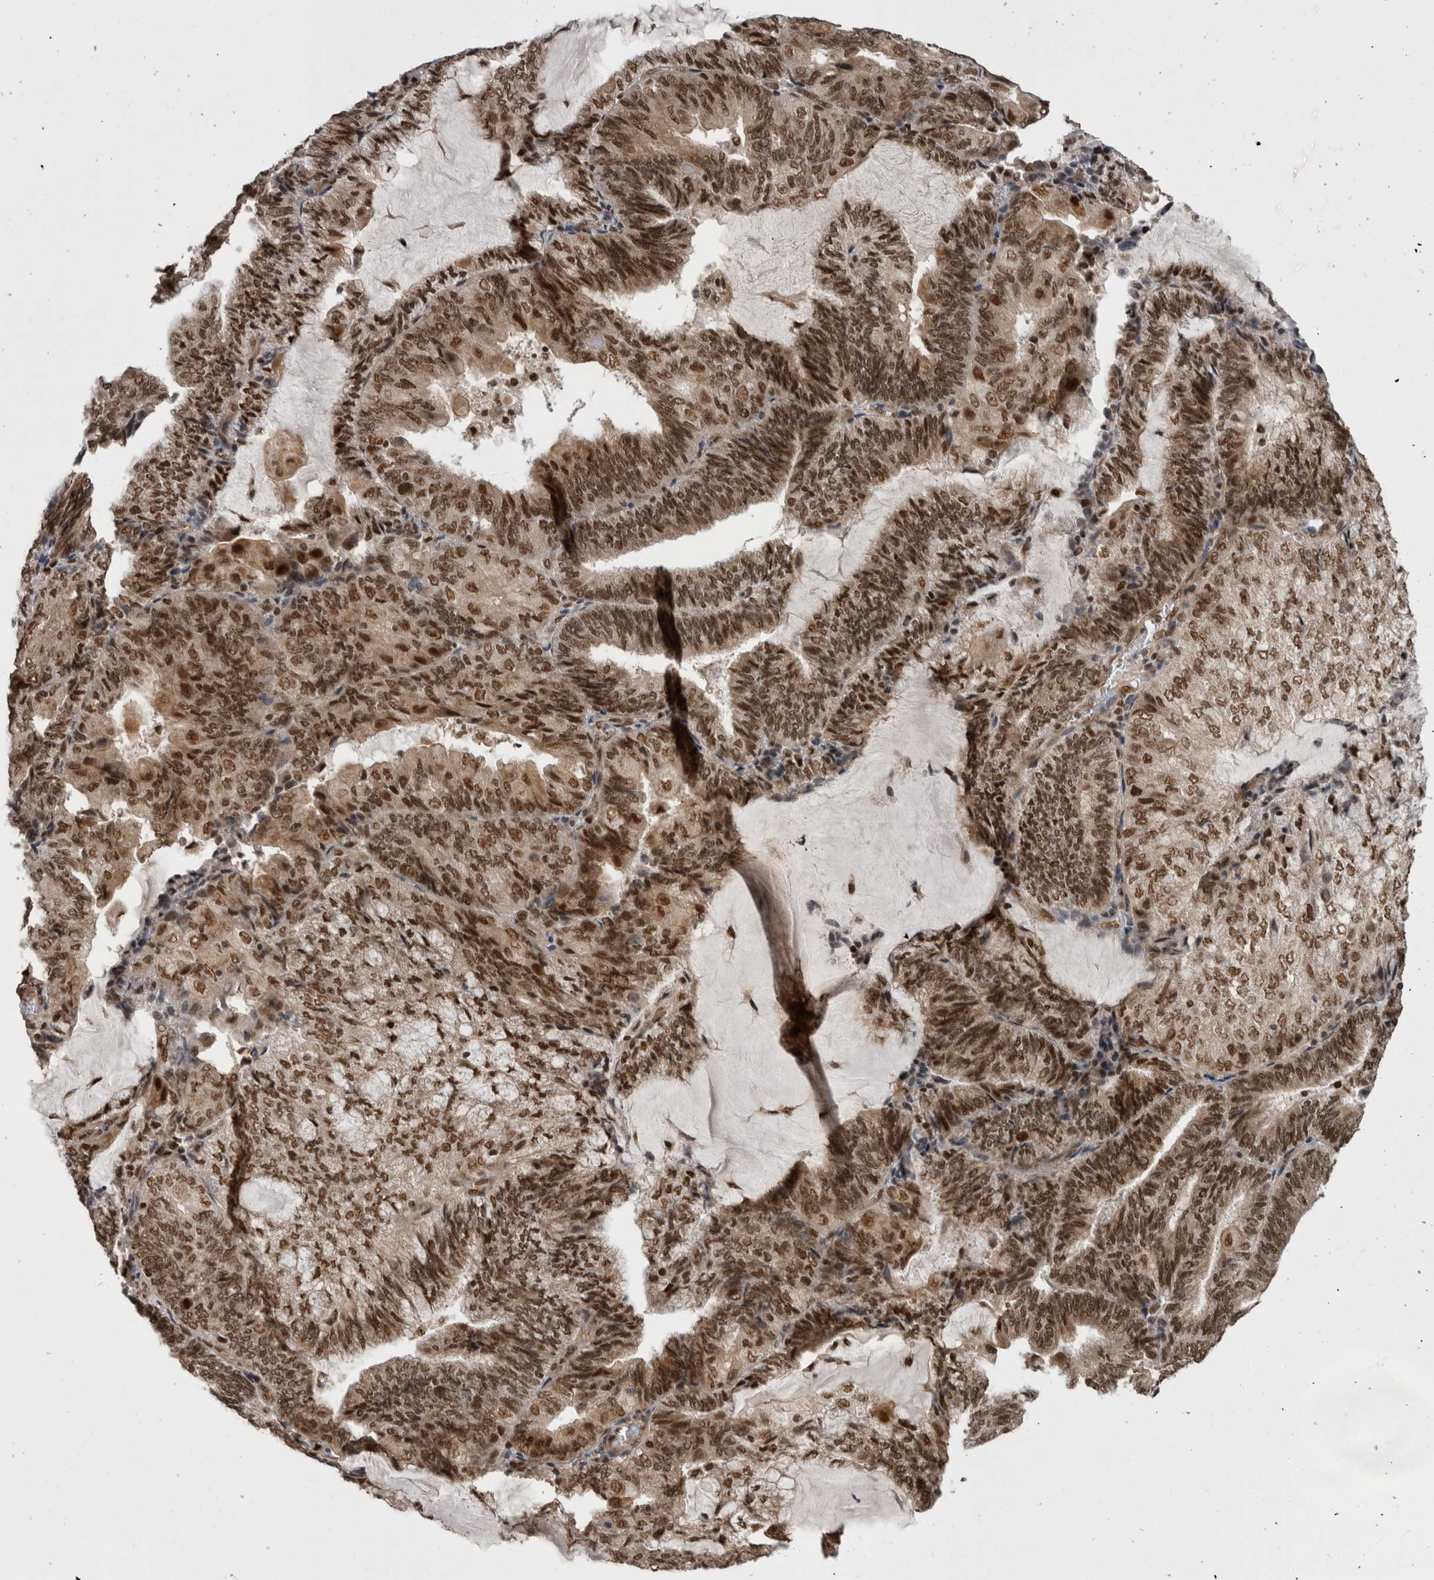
{"staining": {"intensity": "moderate", "quantity": ">75%", "location": "nuclear"}, "tissue": "endometrial cancer", "cell_type": "Tumor cells", "image_type": "cancer", "snomed": [{"axis": "morphology", "description": "Adenocarcinoma, NOS"}, {"axis": "topography", "description": "Endometrium"}], "caption": "Human endometrial adenocarcinoma stained for a protein (brown) displays moderate nuclear positive staining in about >75% of tumor cells.", "gene": "CPSF2", "patient": {"sex": "female", "age": 81}}